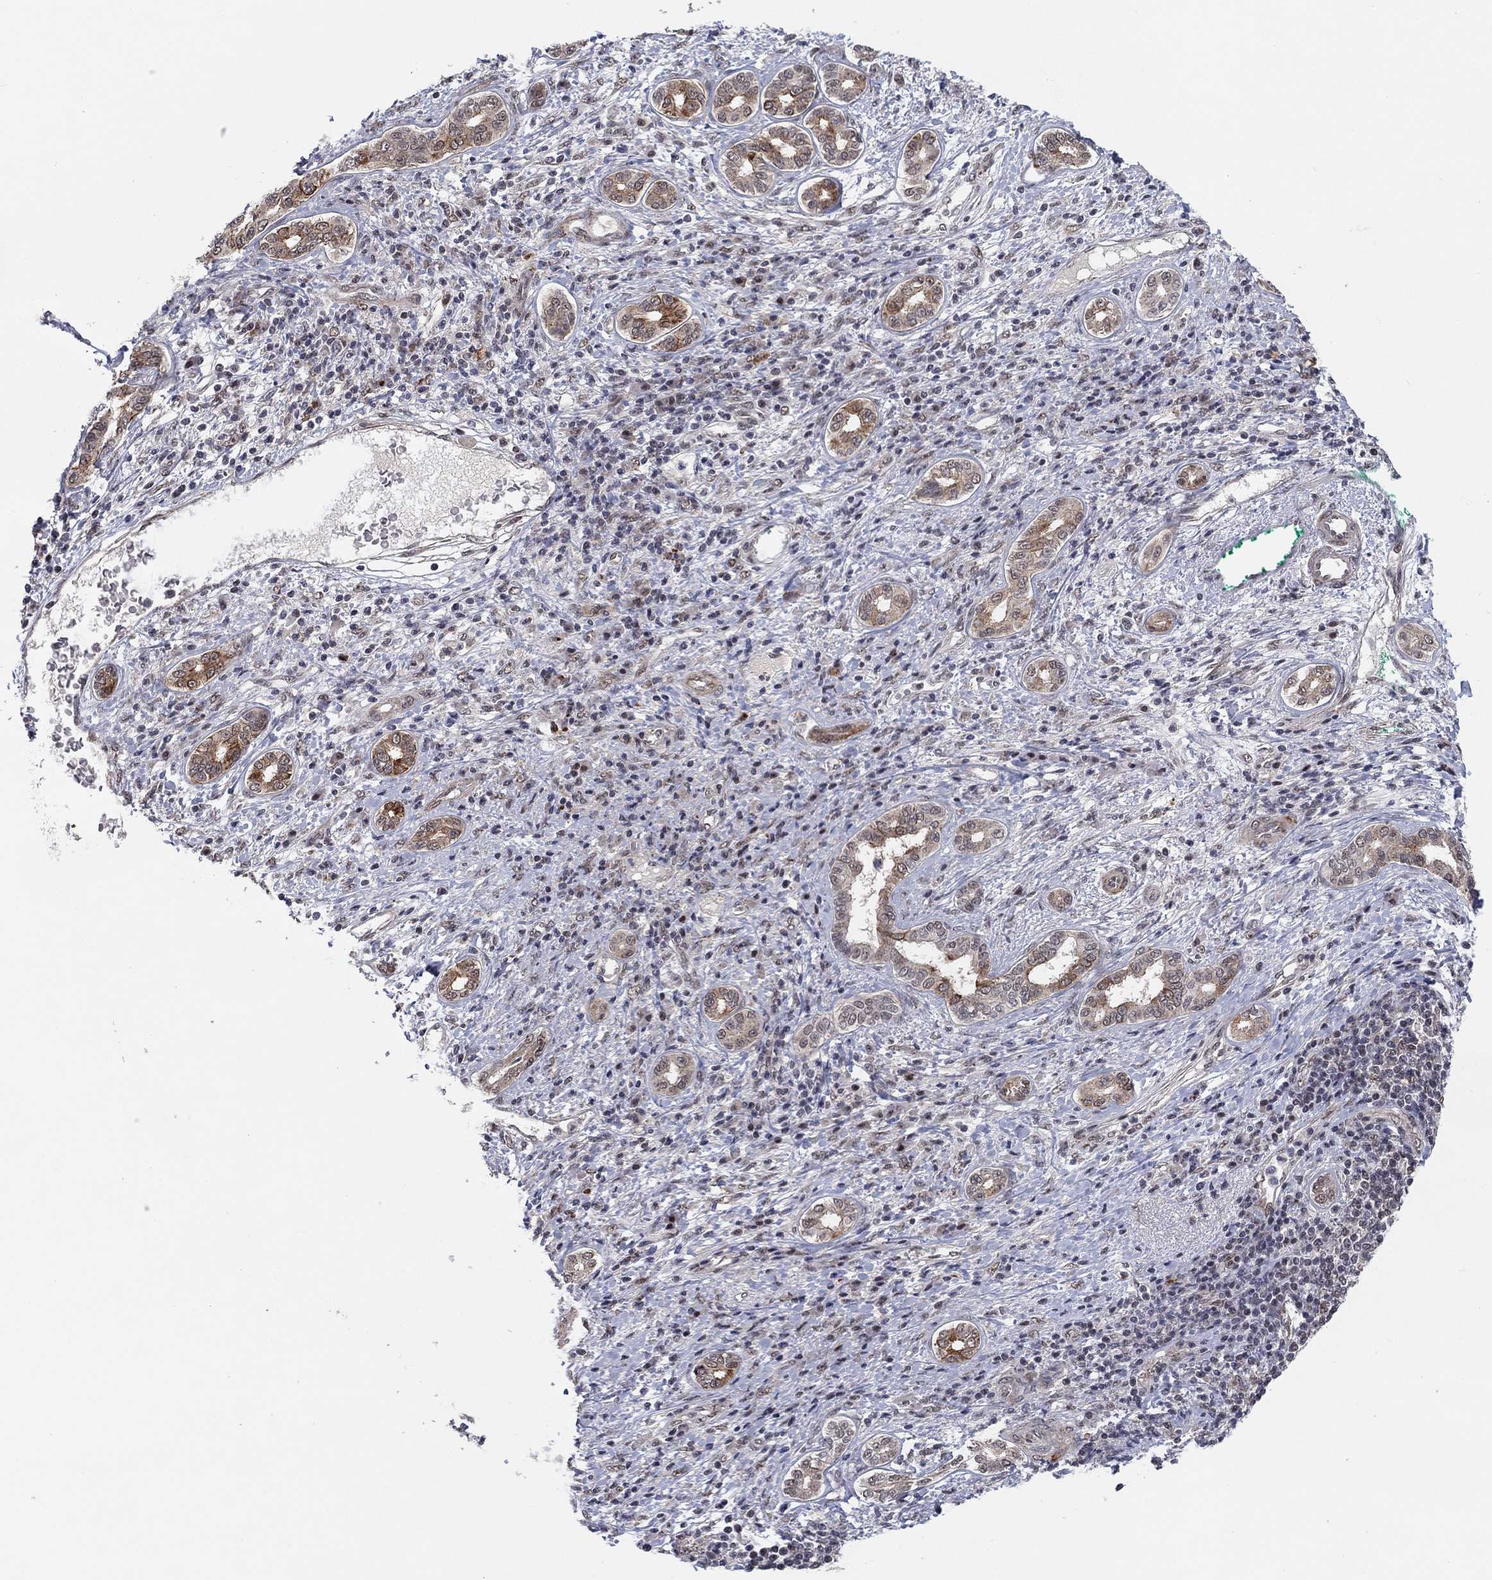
{"staining": {"intensity": "strong", "quantity": "25%-75%", "location": "cytoplasmic/membranous"}, "tissue": "liver cancer", "cell_type": "Tumor cells", "image_type": "cancer", "snomed": [{"axis": "morphology", "description": "Carcinoma, Hepatocellular, NOS"}, {"axis": "topography", "description": "Liver"}], "caption": "Protein analysis of liver cancer tissue reveals strong cytoplasmic/membranous staining in about 25%-75% of tumor cells.", "gene": "ZNF395", "patient": {"sex": "male", "age": 65}}